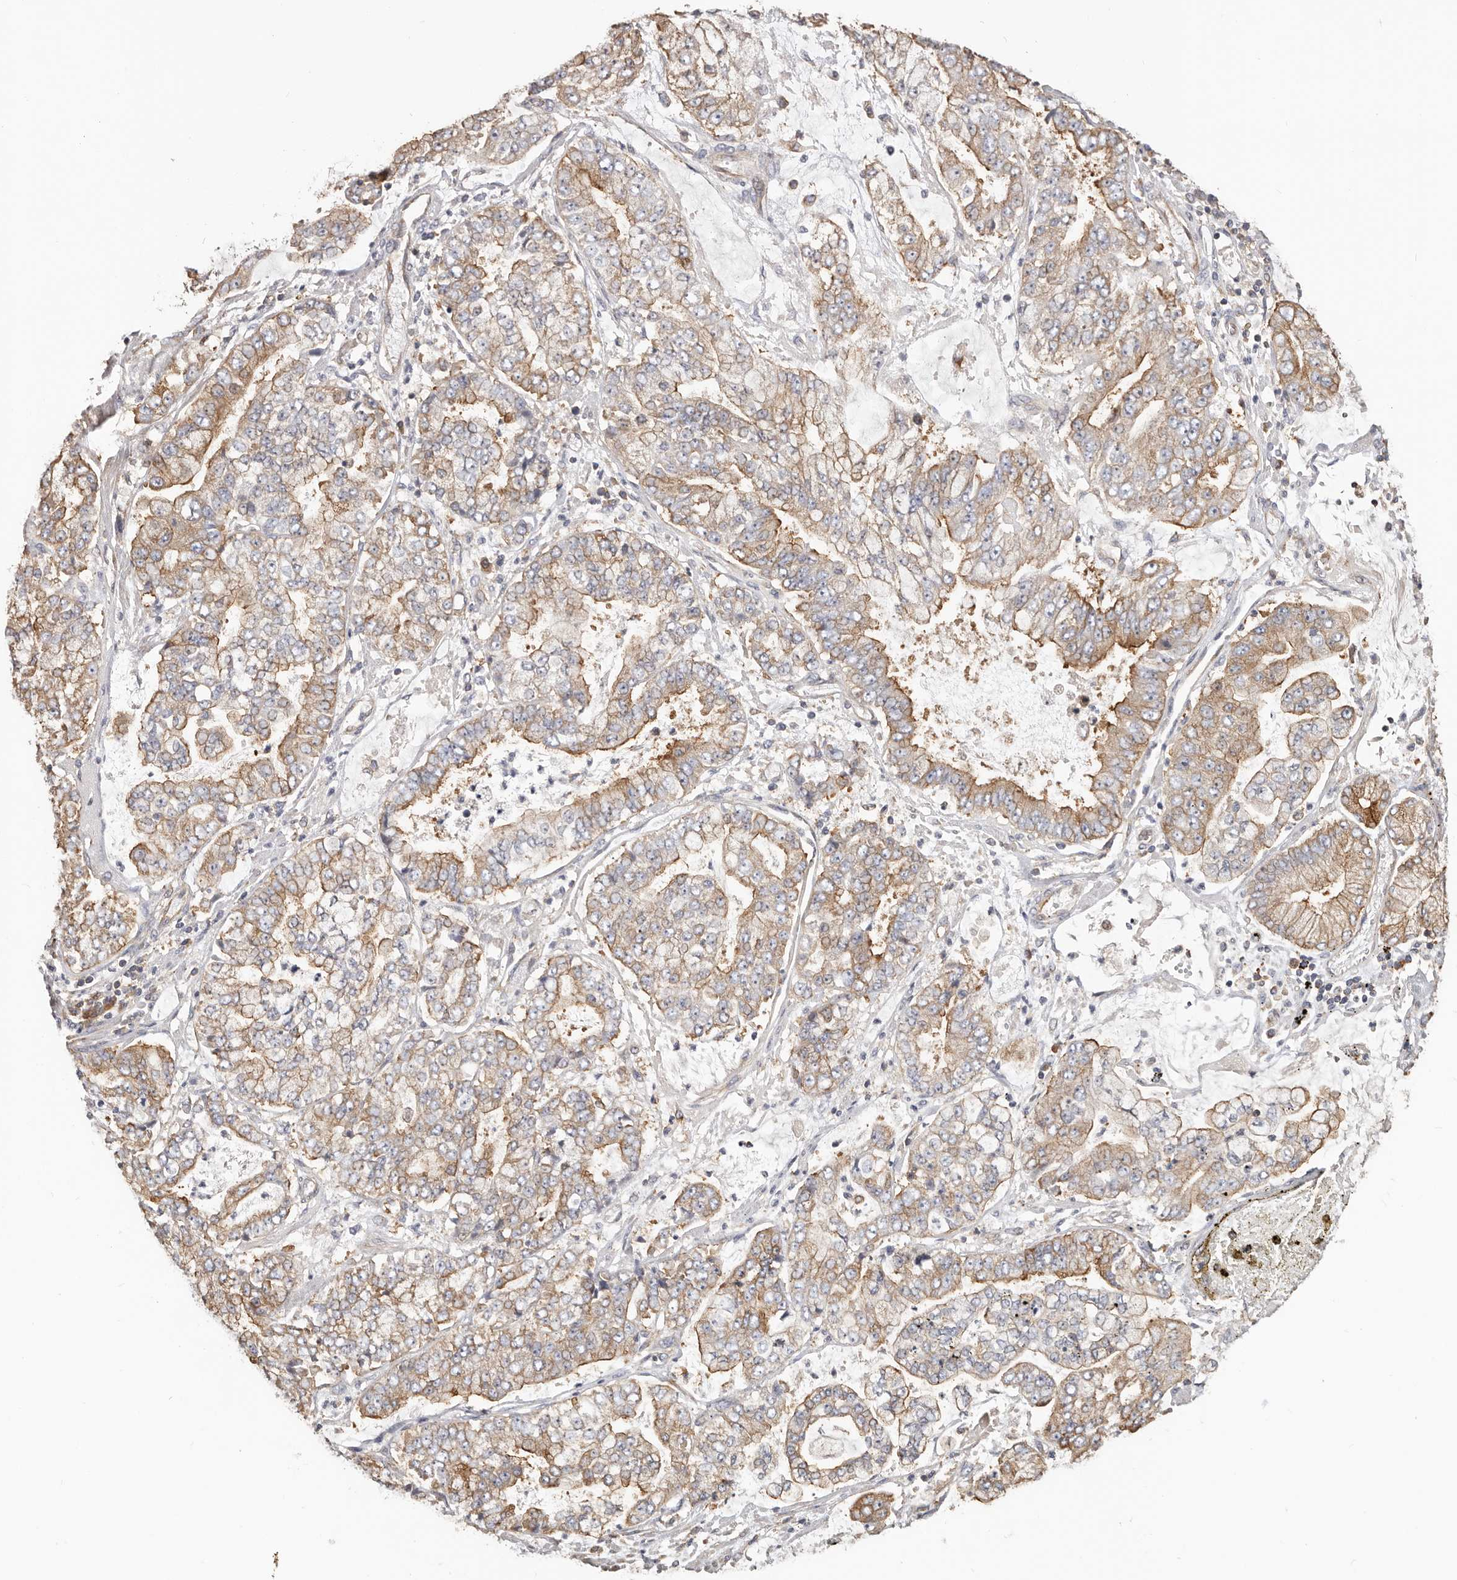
{"staining": {"intensity": "moderate", "quantity": ">75%", "location": "cytoplasmic/membranous"}, "tissue": "stomach cancer", "cell_type": "Tumor cells", "image_type": "cancer", "snomed": [{"axis": "morphology", "description": "Adenocarcinoma, NOS"}, {"axis": "topography", "description": "Stomach"}], "caption": "Tumor cells show moderate cytoplasmic/membranous expression in approximately >75% of cells in stomach cancer.", "gene": "EPRS1", "patient": {"sex": "male", "age": 76}}